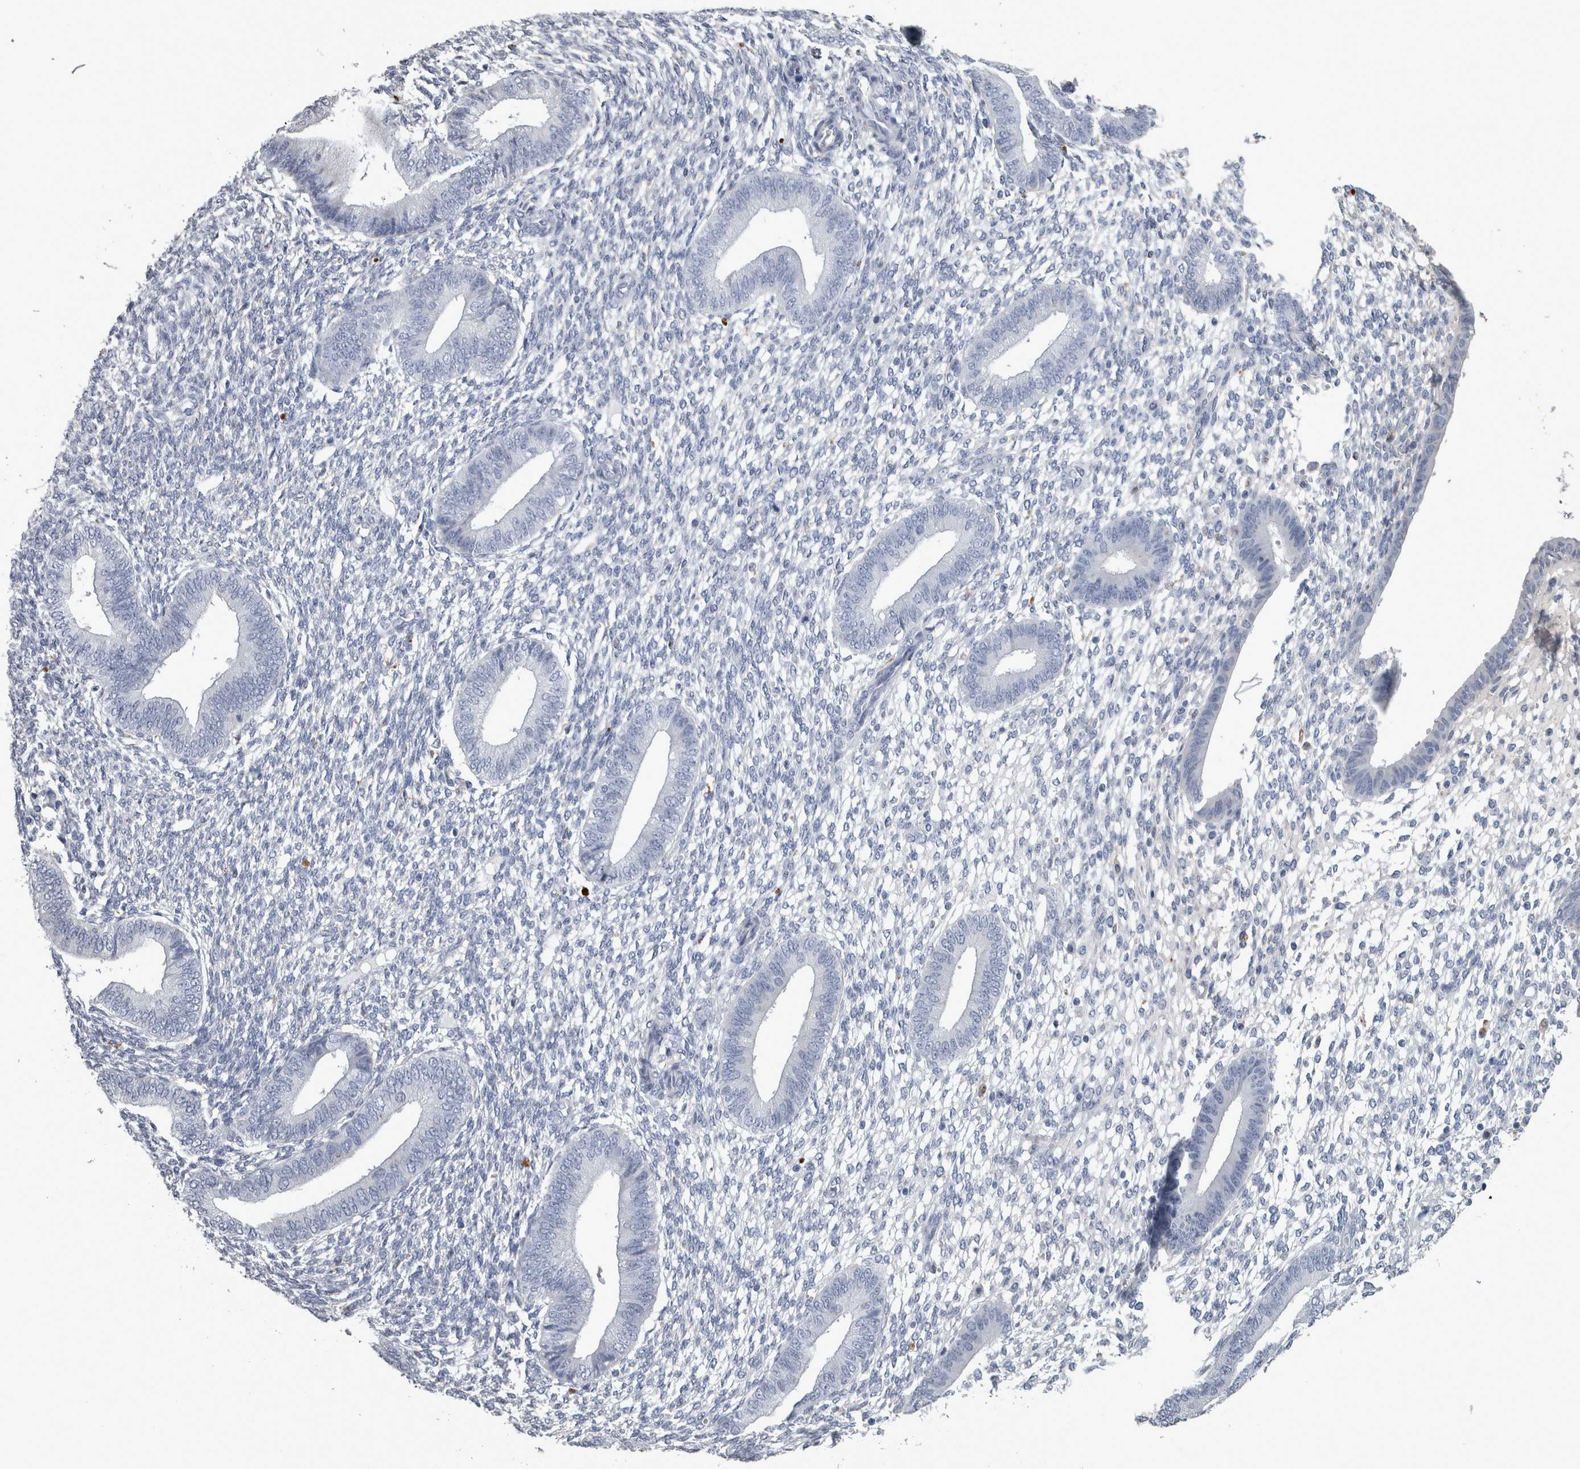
{"staining": {"intensity": "negative", "quantity": "none", "location": "none"}, "tissue": "endometrium", "cell_type": "Cells in endometrial stroma", "image_type": "normal", "snomed": [{"axis": "morphology", "description": "Normal tissue, NOS"}, {"axis": "topography", "description": "Endometrium"}], "caption": "Immunohistochemical staining of normal endometrium shows no significant staining in cells in endometrial stroma.", "gene": "DPP7", "patient": {"sex": "female", "age": 46}}